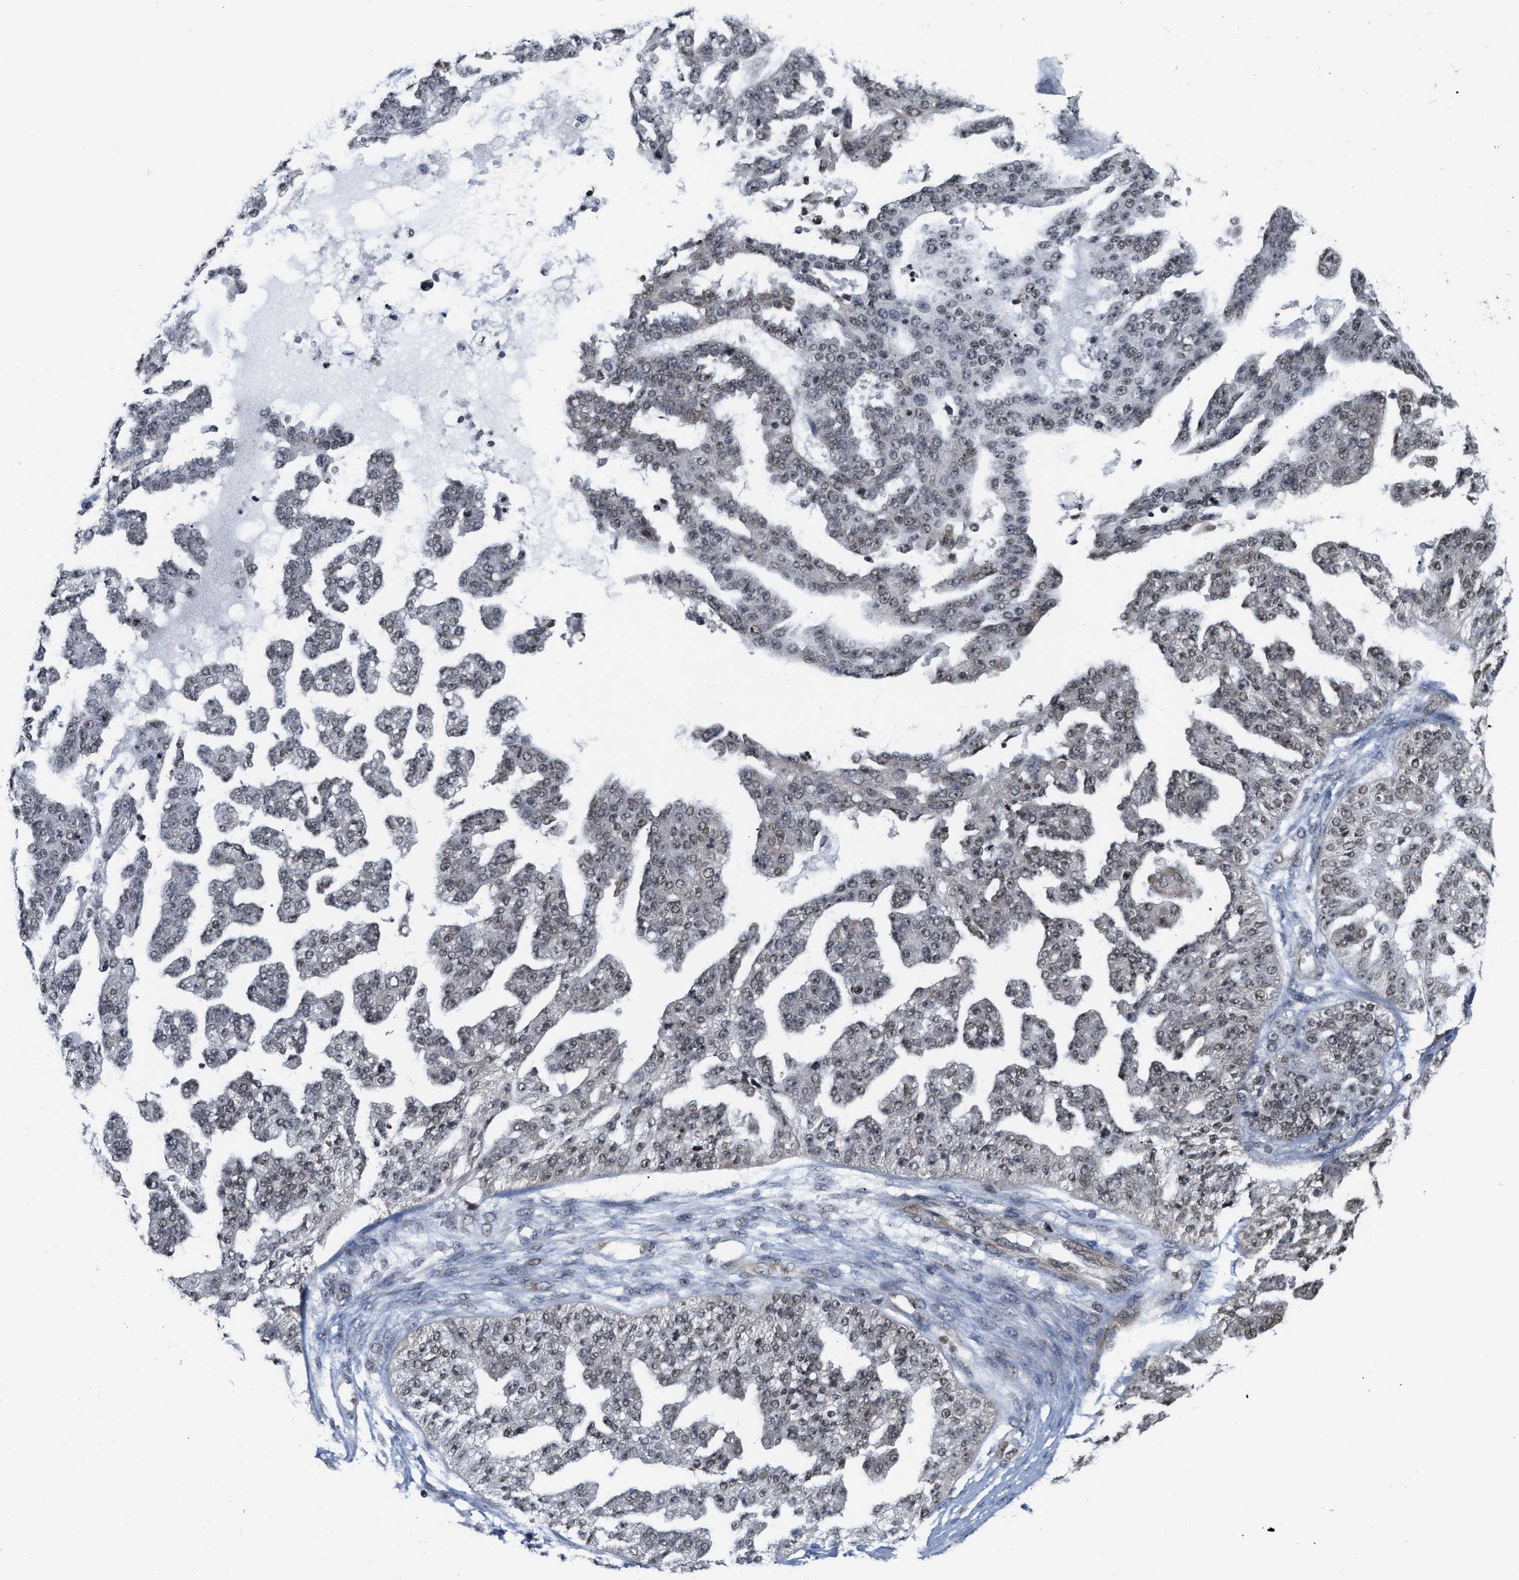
{"staining": {"intensity": "weak", "quantity": ">75%", "location": "nuclear"}, "tissue": "ovarian cancer", "cell_type": "Tumor cells", "image_type": "cancer", "snomed": [{"axis": "morphology", "description": "Cystadenocarcinoma, serous, NOS"}, {"axis": "topography", "description": "Ovary"}], "caption": "The photomicrograph displays staining of serous cystadenocarcinoma (ovarian), revealing weak nuclear protein positivity (brown color) within tumor cells.", "gene": "ANKRD6", "patient": {"sex": "female", "age": 58}}